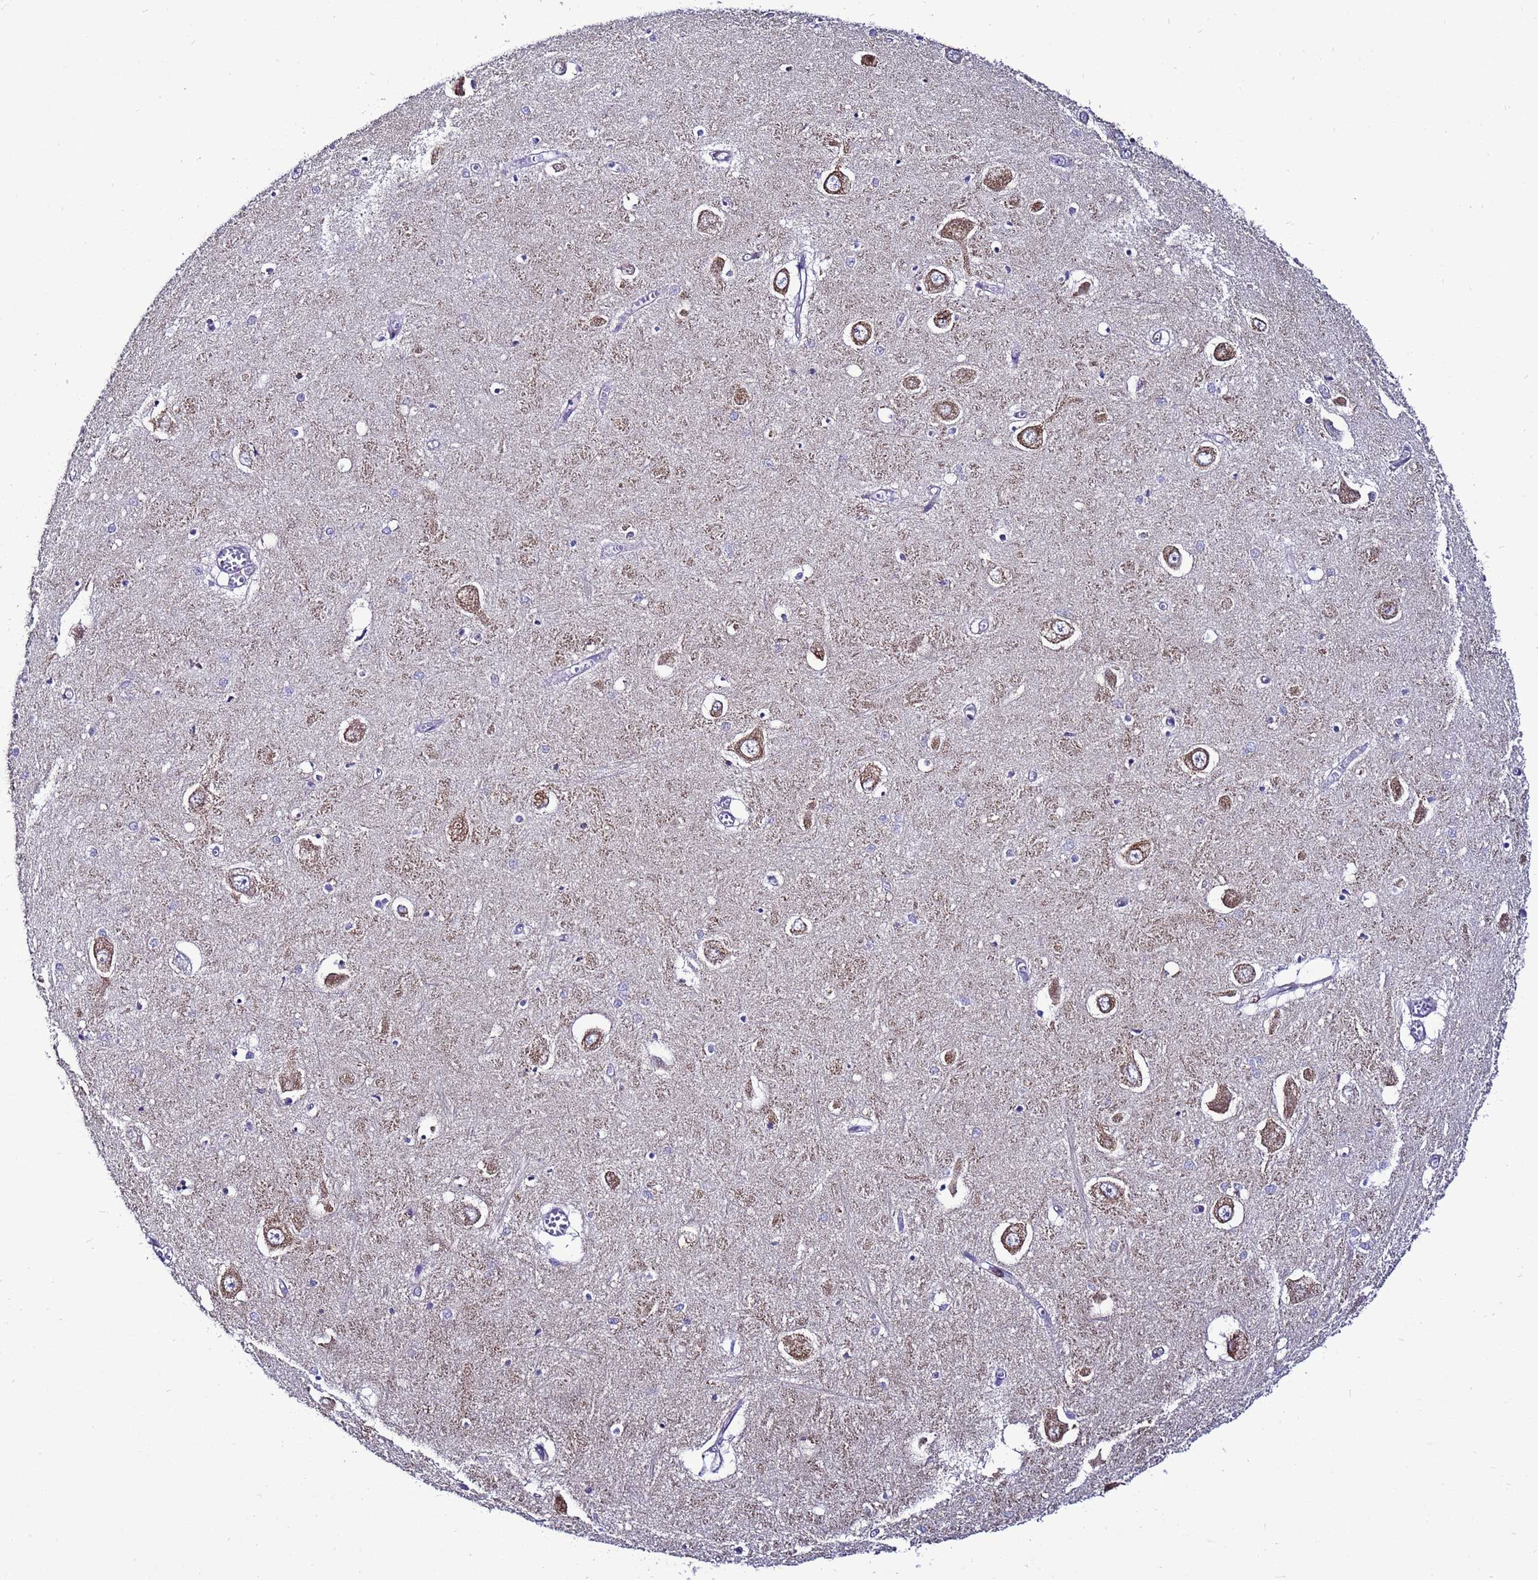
{"staining": {"intensity": "negative", "quantity": "none", "location": "none"}, "tissue": "hippocampus", "cell_type": "Glial cells", "image_type": "normal", "snomed": [{"axis": "morphology", "description": "Normal tissue, NOS"}, {"axis": "topography", "description": "Hippocampus"}], "caption": "High magnification brightfield microscopy of normal hippocampus stained with DAB (3,3'-diaminobenzidine) (brown) and counterstained with hematoxylin (blue): glial cells show no significant positivity. The staining is performed using DAB brown chromogen with nuclei counter-stained in using hematoxylin.", "gene": "HIGD2A", "patient": {"sex": "male", "age": 70}}